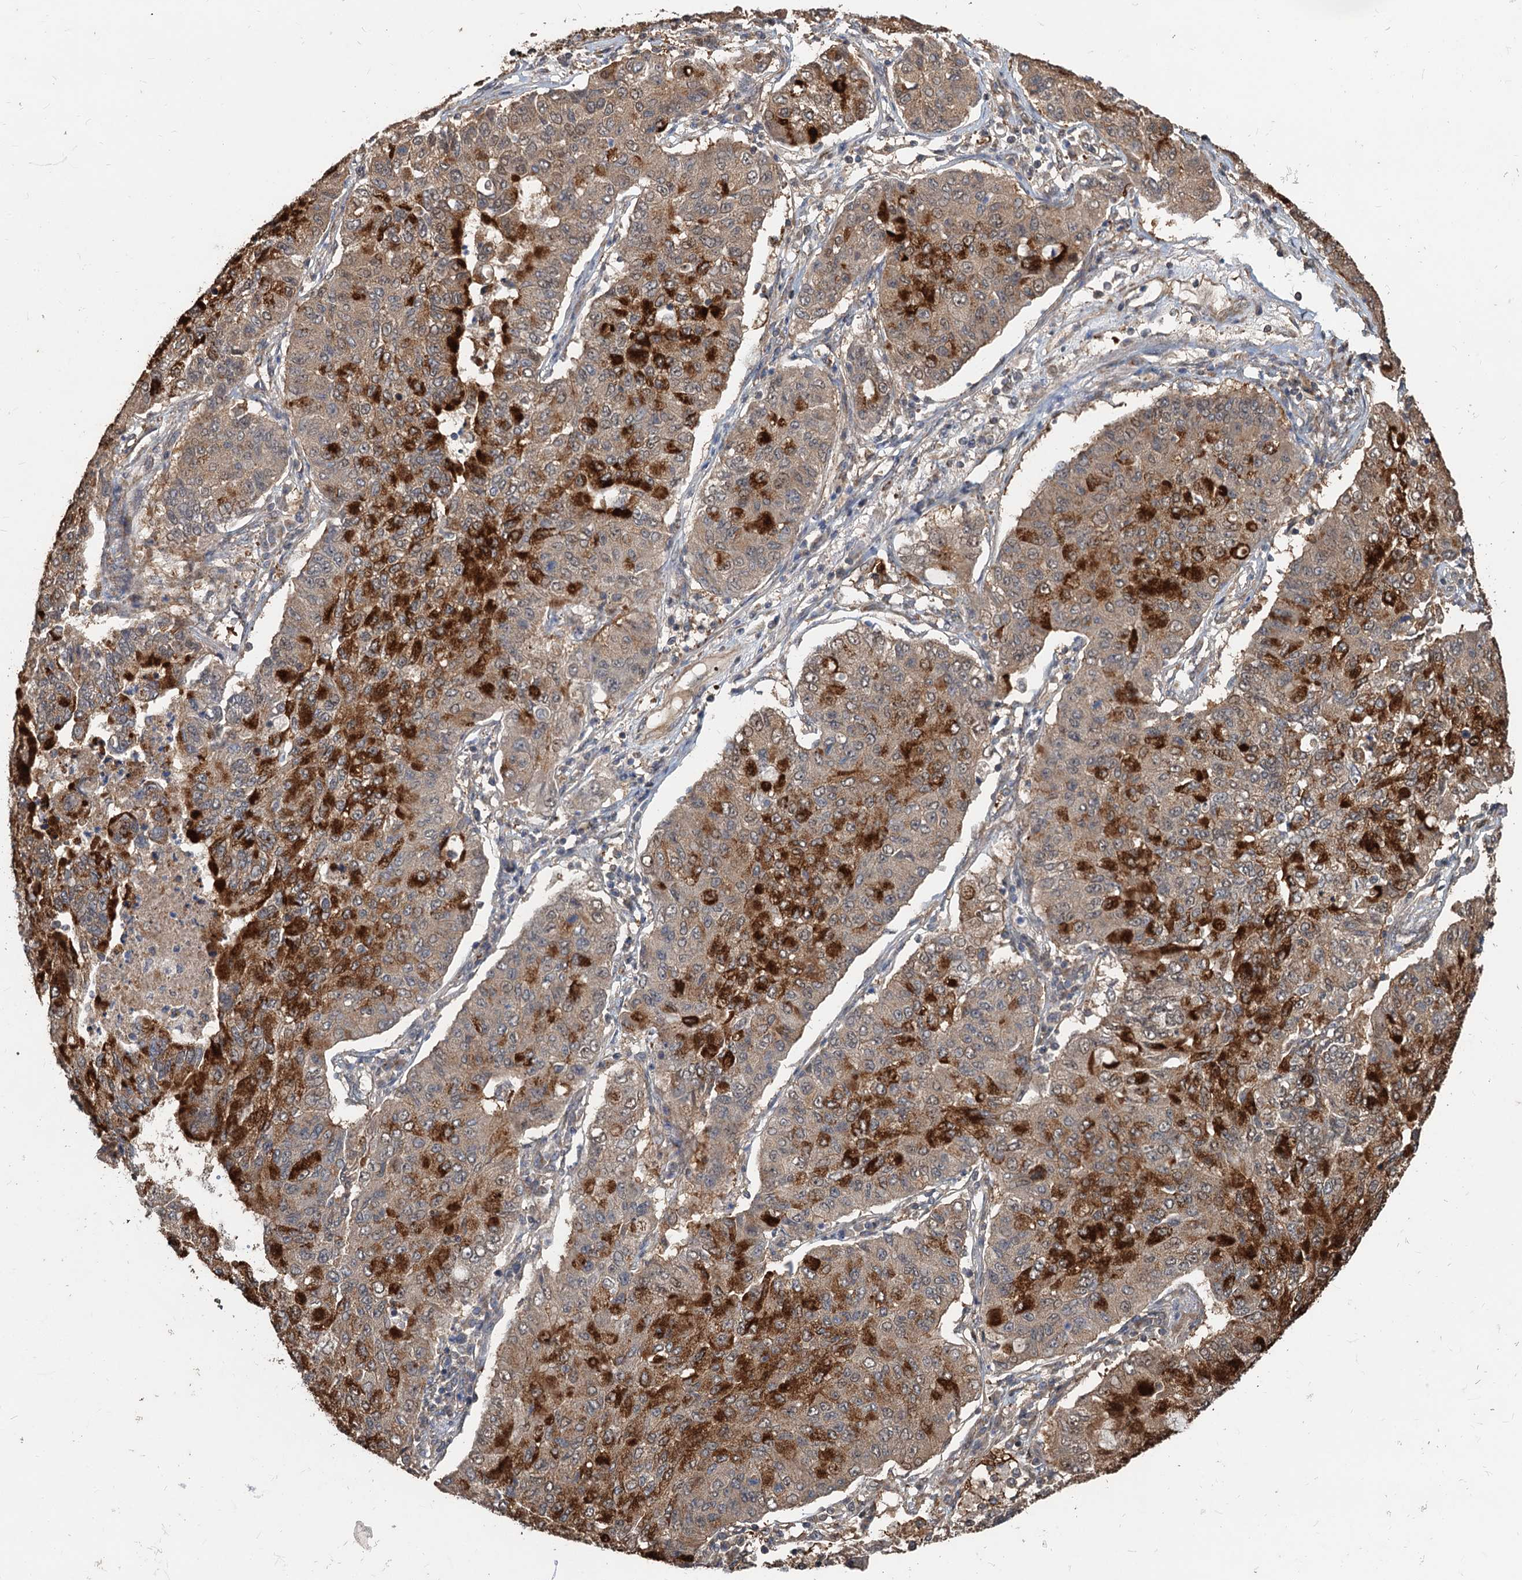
{"staining": {"intensity": "strong", "quantity": "25%-75%", "location": "cytoplasmic/membranous"}, "tissue": "lung cancer", "cell_type": "Tumor cells", "image_type": "cancer", "snomed": [{"axis": "morphology", "description": "Squamous cell carcinoma, NOS"}, {"axis": "topography", "description": "Lung"}], "caption": "Tumor cells display high levels of strong cytoplasmic/membranous expression in about 25%-75% of cells in squamous cell carcinoma (lung).", "gene": "DEXI", "patient": {"sex": "male", "age": 74}}